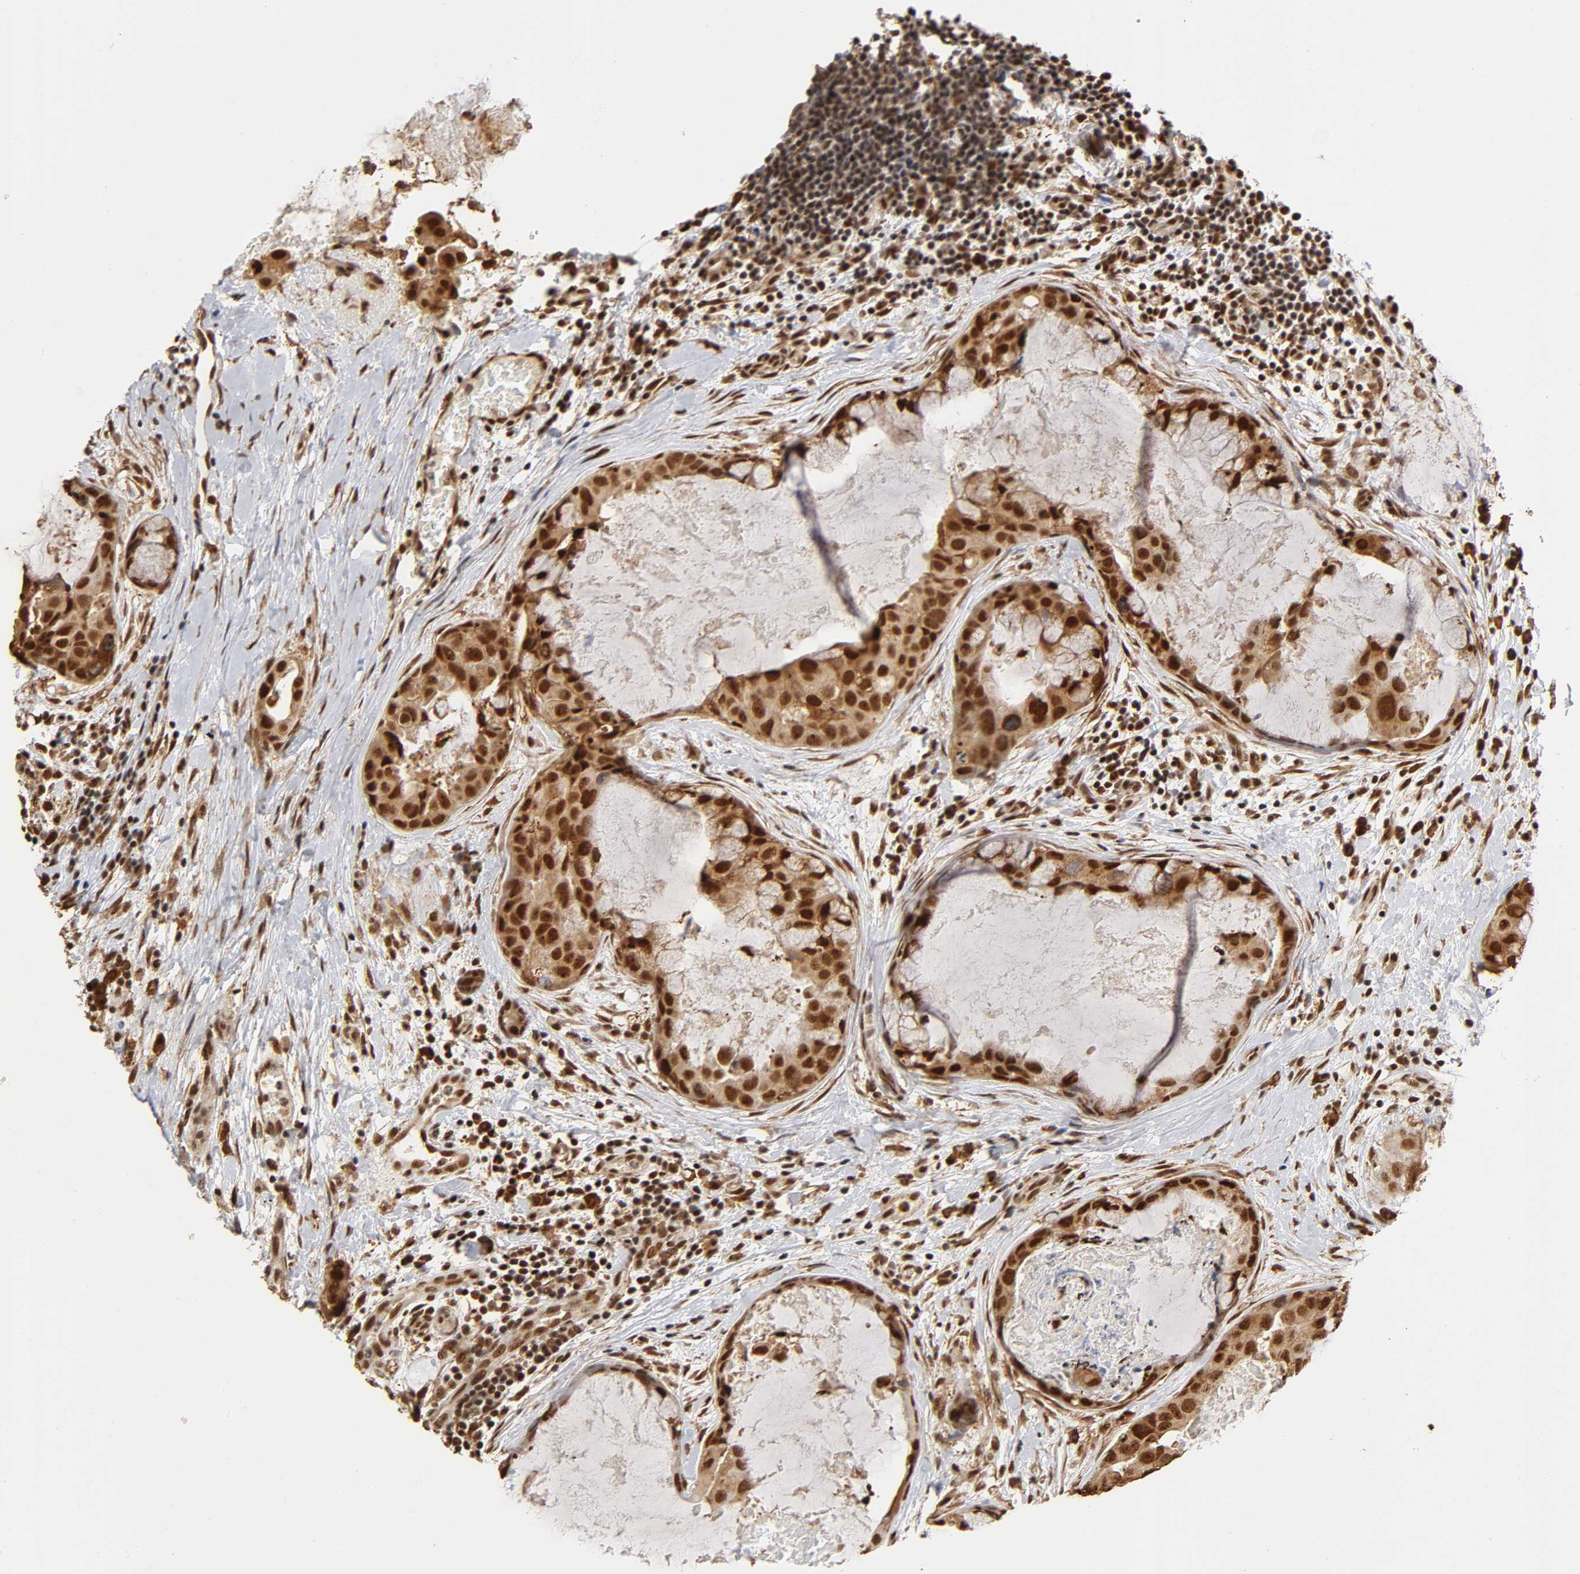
{"staining": {"intensity": "strong", "quantity": ">75%", "location": "cytoplasmic/membranous,nuclear"}, "tissue": "breast cancer", "cell_type": "Tumor cells", "image_type": "cancer", "snomed": [{"axis": "morphology", "description": "Duct carcinoma"}, {"axis": "topography", "description": "Breast"}], "caption": "A micrograph of intraductal carcinoma (breast) stained for a protein displays strong cytoplasmic/membranous and nuclear brown staining in tumor cells. The protein is stained brown, and the nuclei are stained in blue (DAB IHC with brightfield microscopy, high magnification).", "gene": "RNF122", "patient": {"sex": "female", "age": 40}}